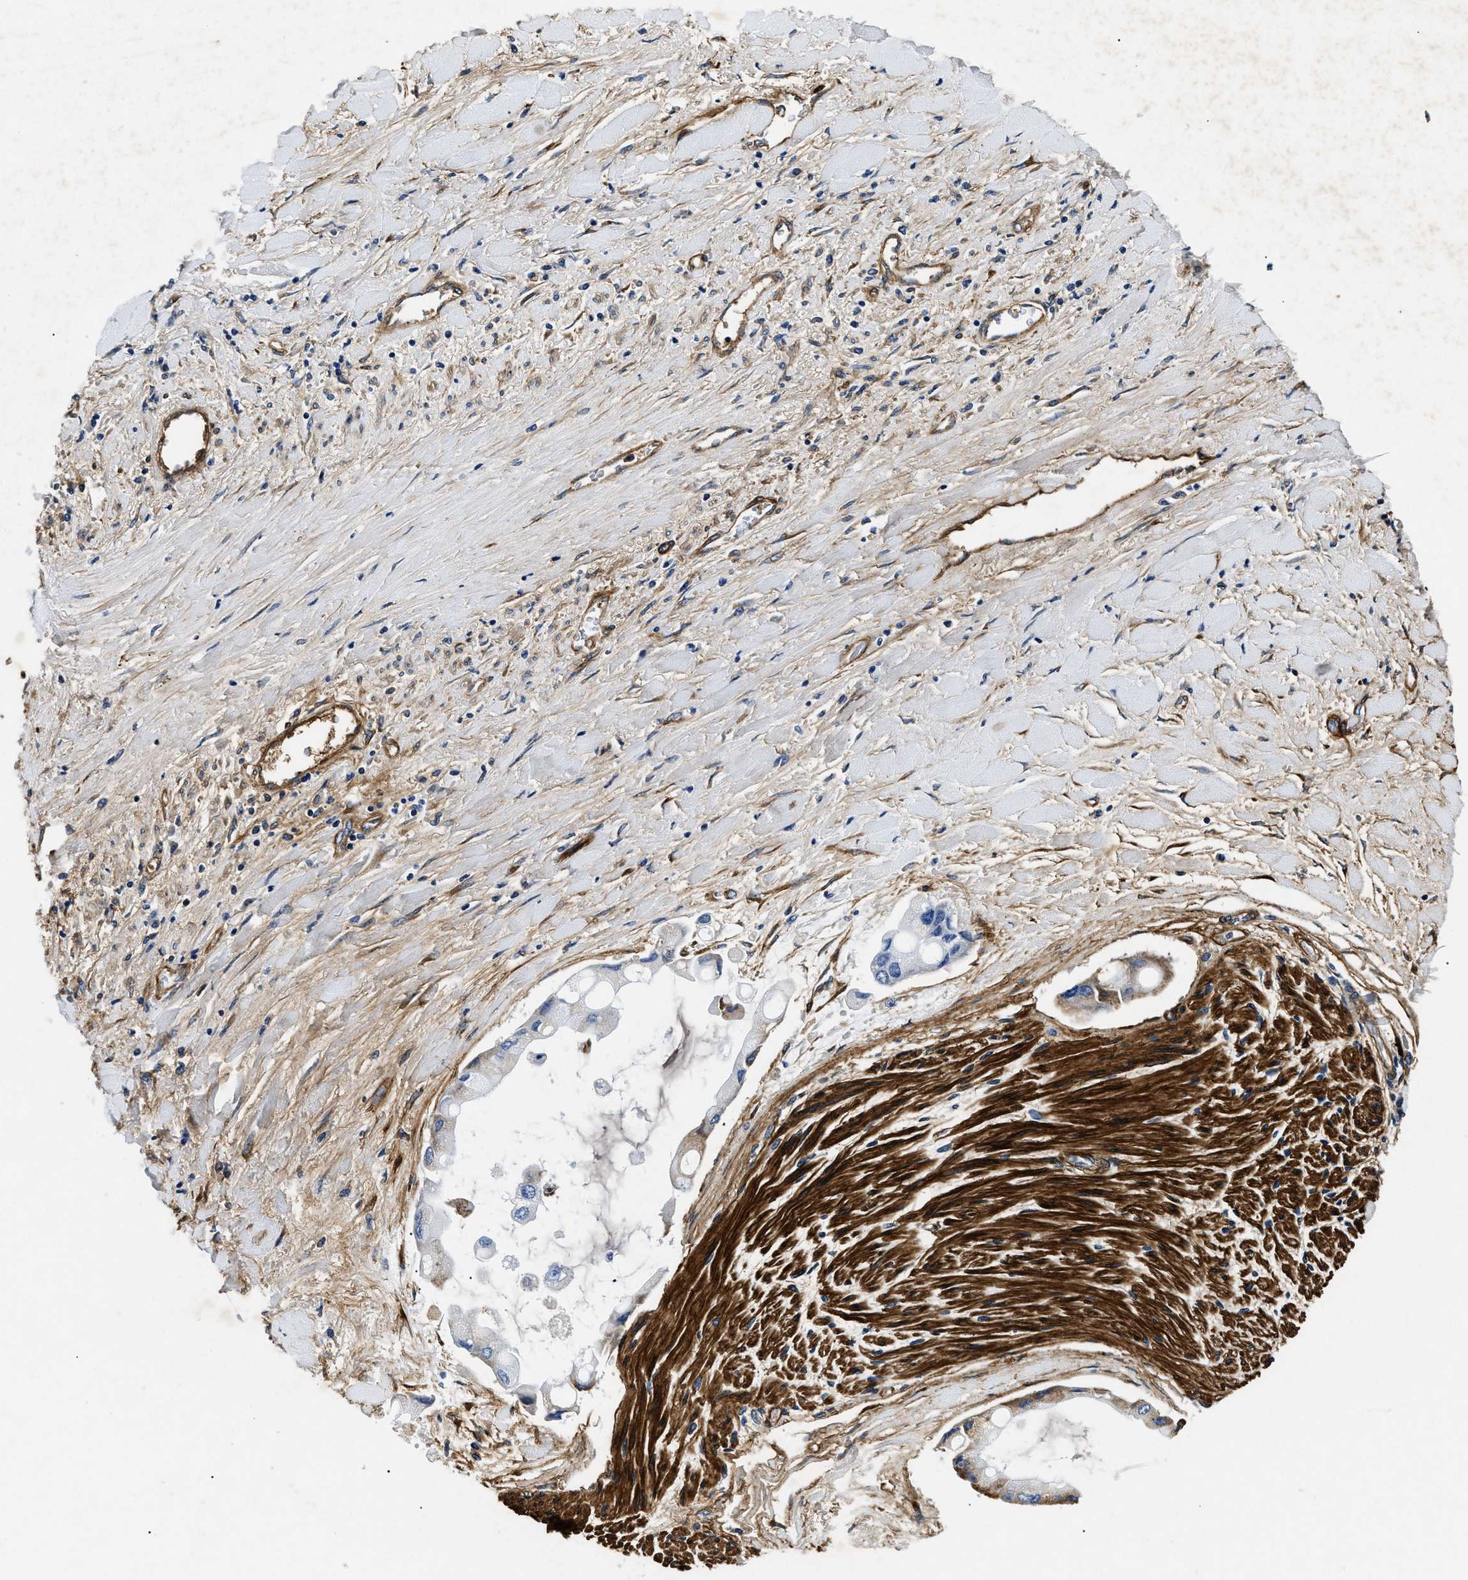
{"staining": {"intensity": "strong", "quantity": "<25%", "location": "cytoplasmic/membranous"}, "tissue": "liver cancer", "cell_type": "Tumor cells", "image_type": "cancer", "snomed": [{"axis": "morphology", "description": "Cholangiocarcinoma"}, {"axis": "topography", "description": "Liver"}], "caption": "IHC of cholangiocarcinoma (liver) reveals medium levels of strong cytoplasmic/membranous positivity in about <25% of tumor cells. Using DAB (brown) and hematoxylin (blue) stains, captured at high magnification using brightfield microscopy.", "gene": "LAMA3", "patient": {"sex": "male", "age": 50}}